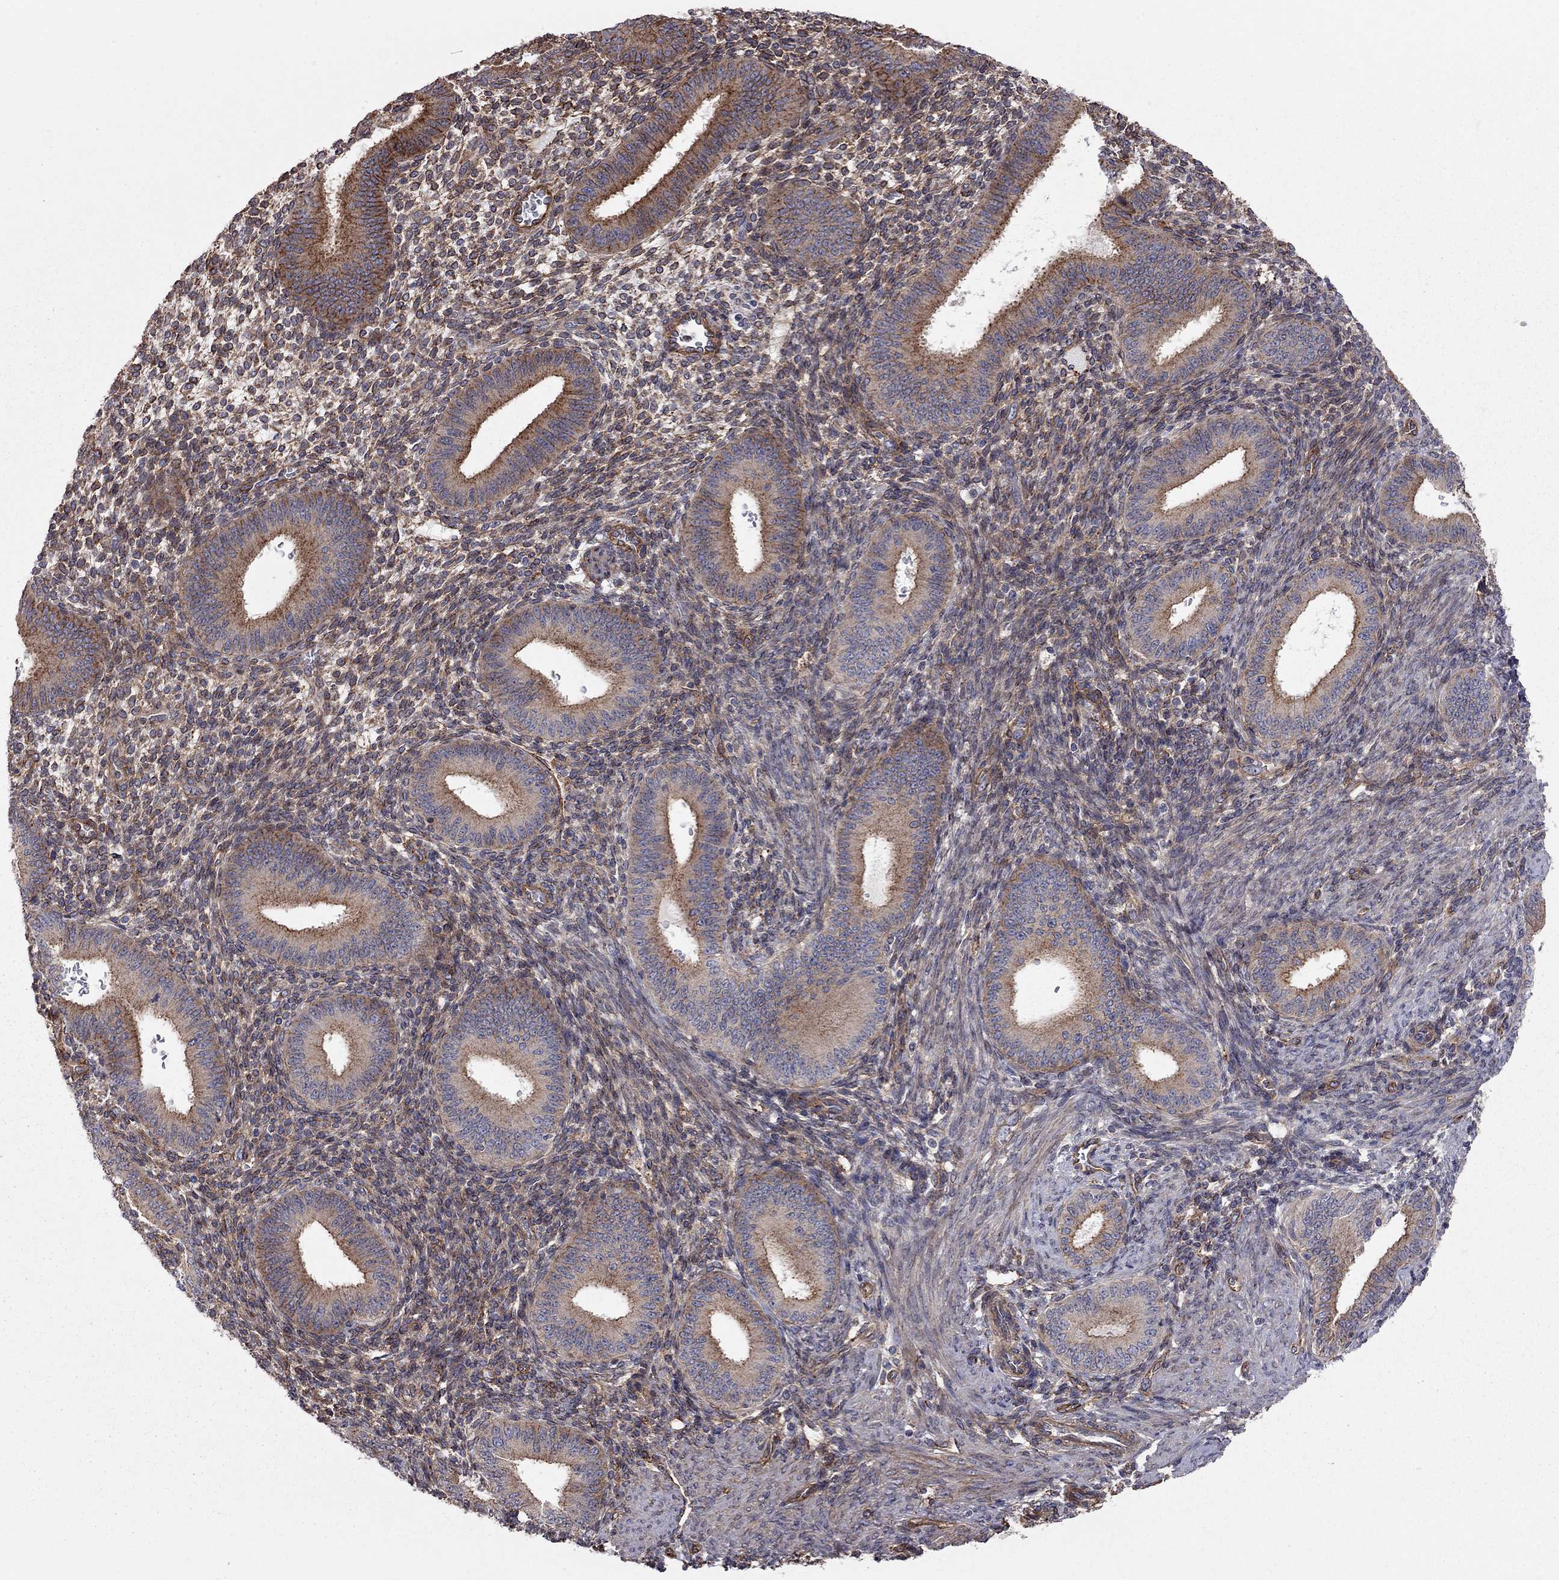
{"staining": {"intensity": "moderate", "quantity": "<25%", "location": "cytoplasmic/membranous"}, "tissue": "endometrium", "cell_type": "Cells in endometrial stroma", "image_type": "normal", "snomed": [{"axis": "morphology", "description": "Normal tissue, NOS"}, {"axis": "topography", "description": "Endometrium"}], "caption": "Moderate cytoplasmic/membranous expression is seen in about <25% of cells in endometrial stroma in benign endometrium.", "gene": "RASEF", "patient": {"sex": "female", "age": 39}}